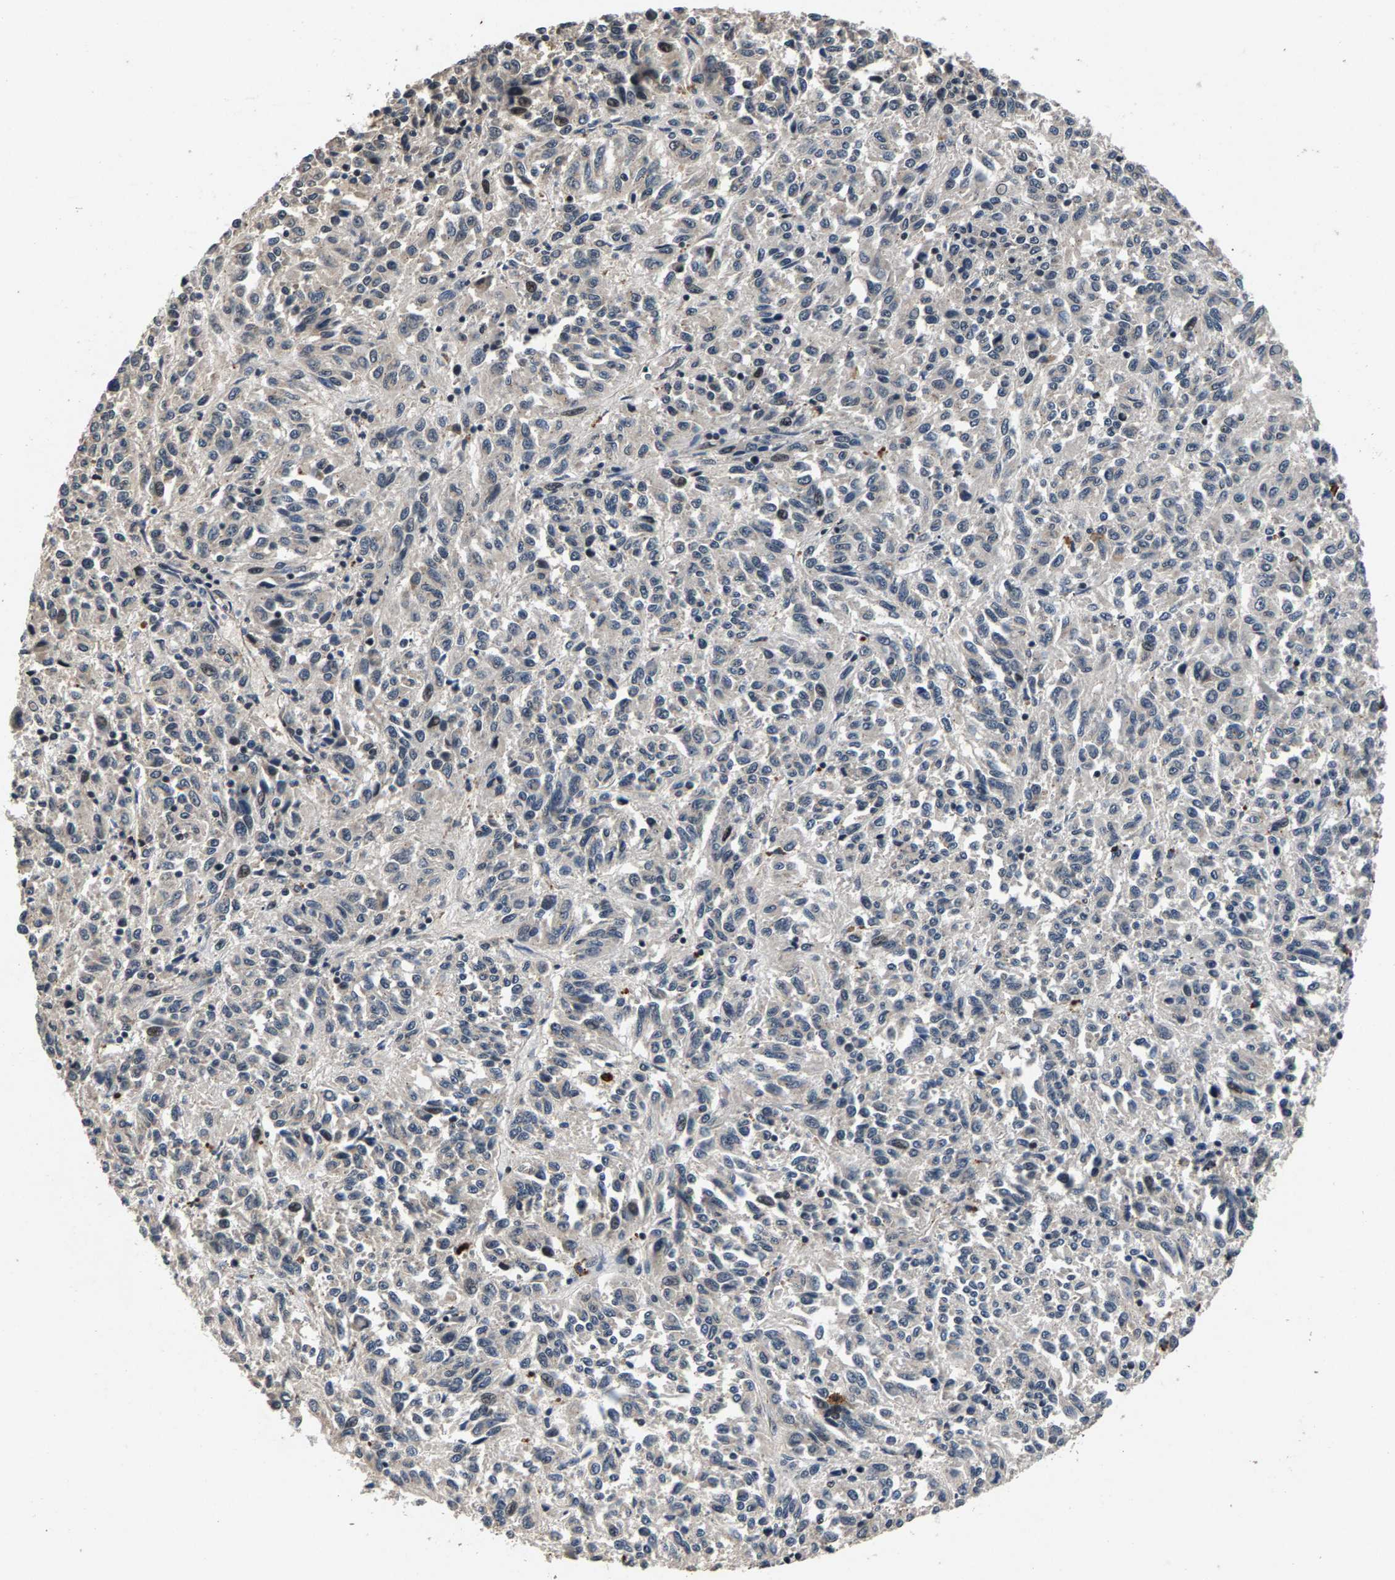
{"staining": {"intensity": "negative", "quantity": "none", "location": "none"}, "tissue": "melanoma", "cell_type": "Tumor cells", "image_type": "cancer", "snomed": [{"axis": "morphology", "description": "Malignant melanoma, Metastatic site"}, {"axis": "topography", "description": "Lung"}], "caption": "DAB immunohistochemical staining of human melanoma displays no significant staining in tumor cells. The staining was performed using DAB (3,3'-diaminobenzidine) to visualize the protein expression in brown, while the nuclei were stained in blue with hematoxylin (Magnification: 20x).", "gene": "RBM33", "patient": {"sex": "male", "age": 64}}